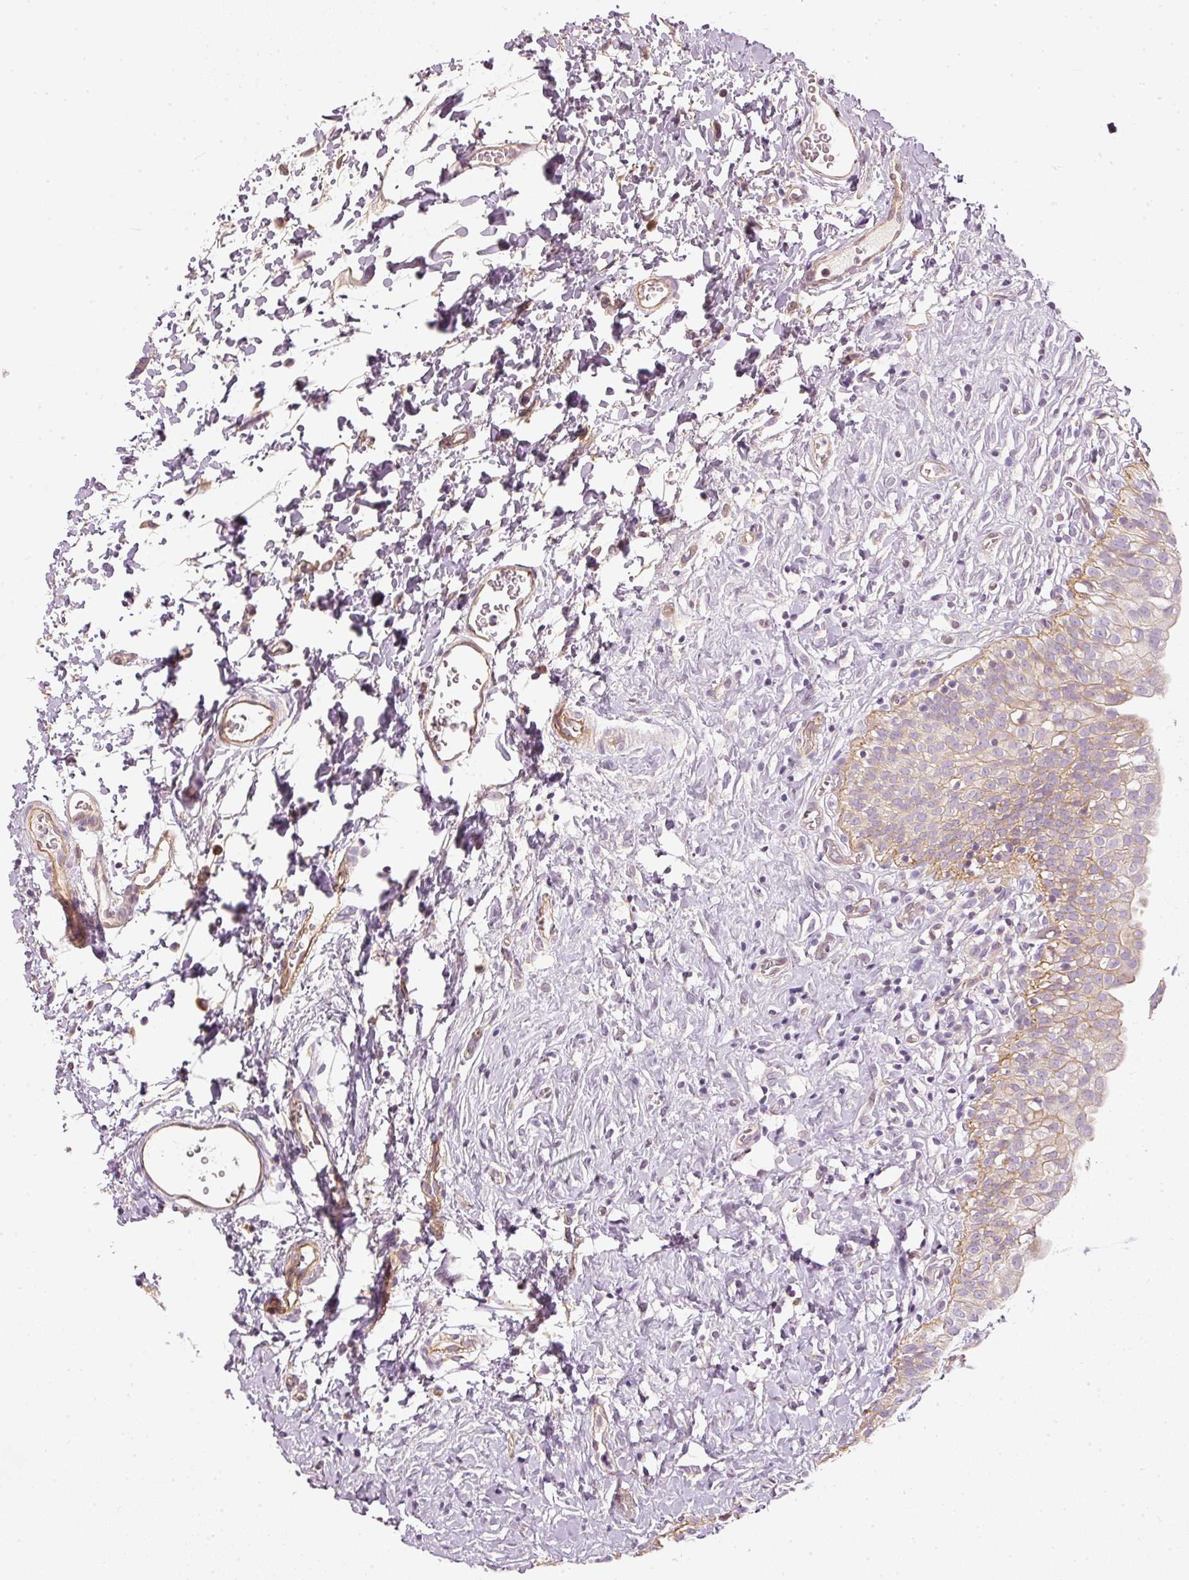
{"staining": {"intensity": "moderate", "quantity": "25%-75%", "location": "cytoplasmic/membranous"}, "tissue": "urinary bladder", "cell_type": "Urothelial cells", "image_type": "normal", "snomed": [{"axis": "morphology", "description": "Normal tissue, NOS"}, {"axis": "topography", "description": "Urinary bladder"}], "caption": "Unremarkable urinary bladder demonstrates moderate cytoplasmic/membranous staining in about 25%-75% of urothelial cells.", "gene": "OSR2", "patient": {"sex": "male", "age": 51}}